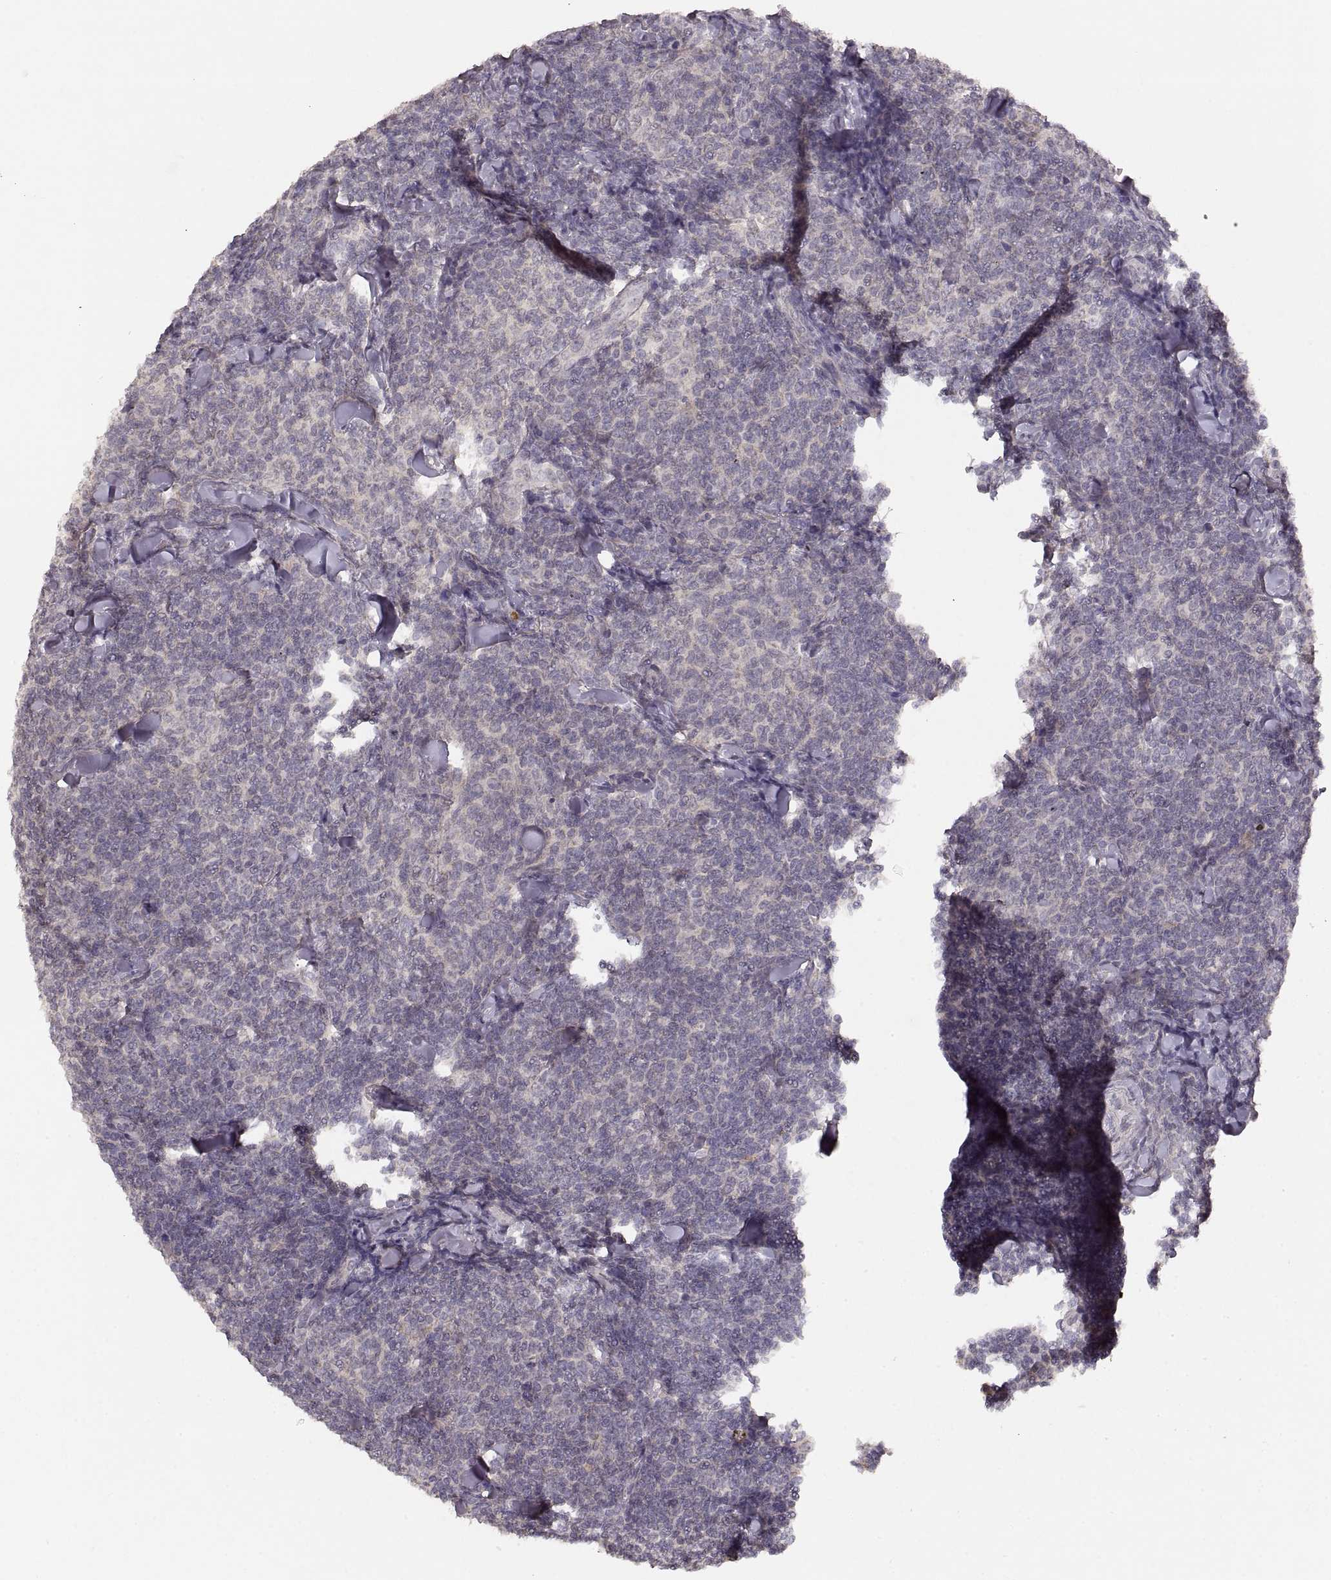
{"staining": {"intensity": "negative", "quantity": "none", "location": "none"}, "tissue": "lymphoma", "cell_type": "Tumor cells", "image_type": "cancer", "snomed": [{"axis": "morphology", "description": "Malignant lymphoma, non-Hodgkin's type, Low grade"}, {"axis": "topography", "description": "Lymph node"}], "caption": "This is an immunohistochemistry (IHC) micrograph of malignant lymphoma, non-Hodgkin's type (low-grade). There is no positivity in tumor cells.", "gene": "LAMC2", "patient": {"sex": "female", "age": 56}}